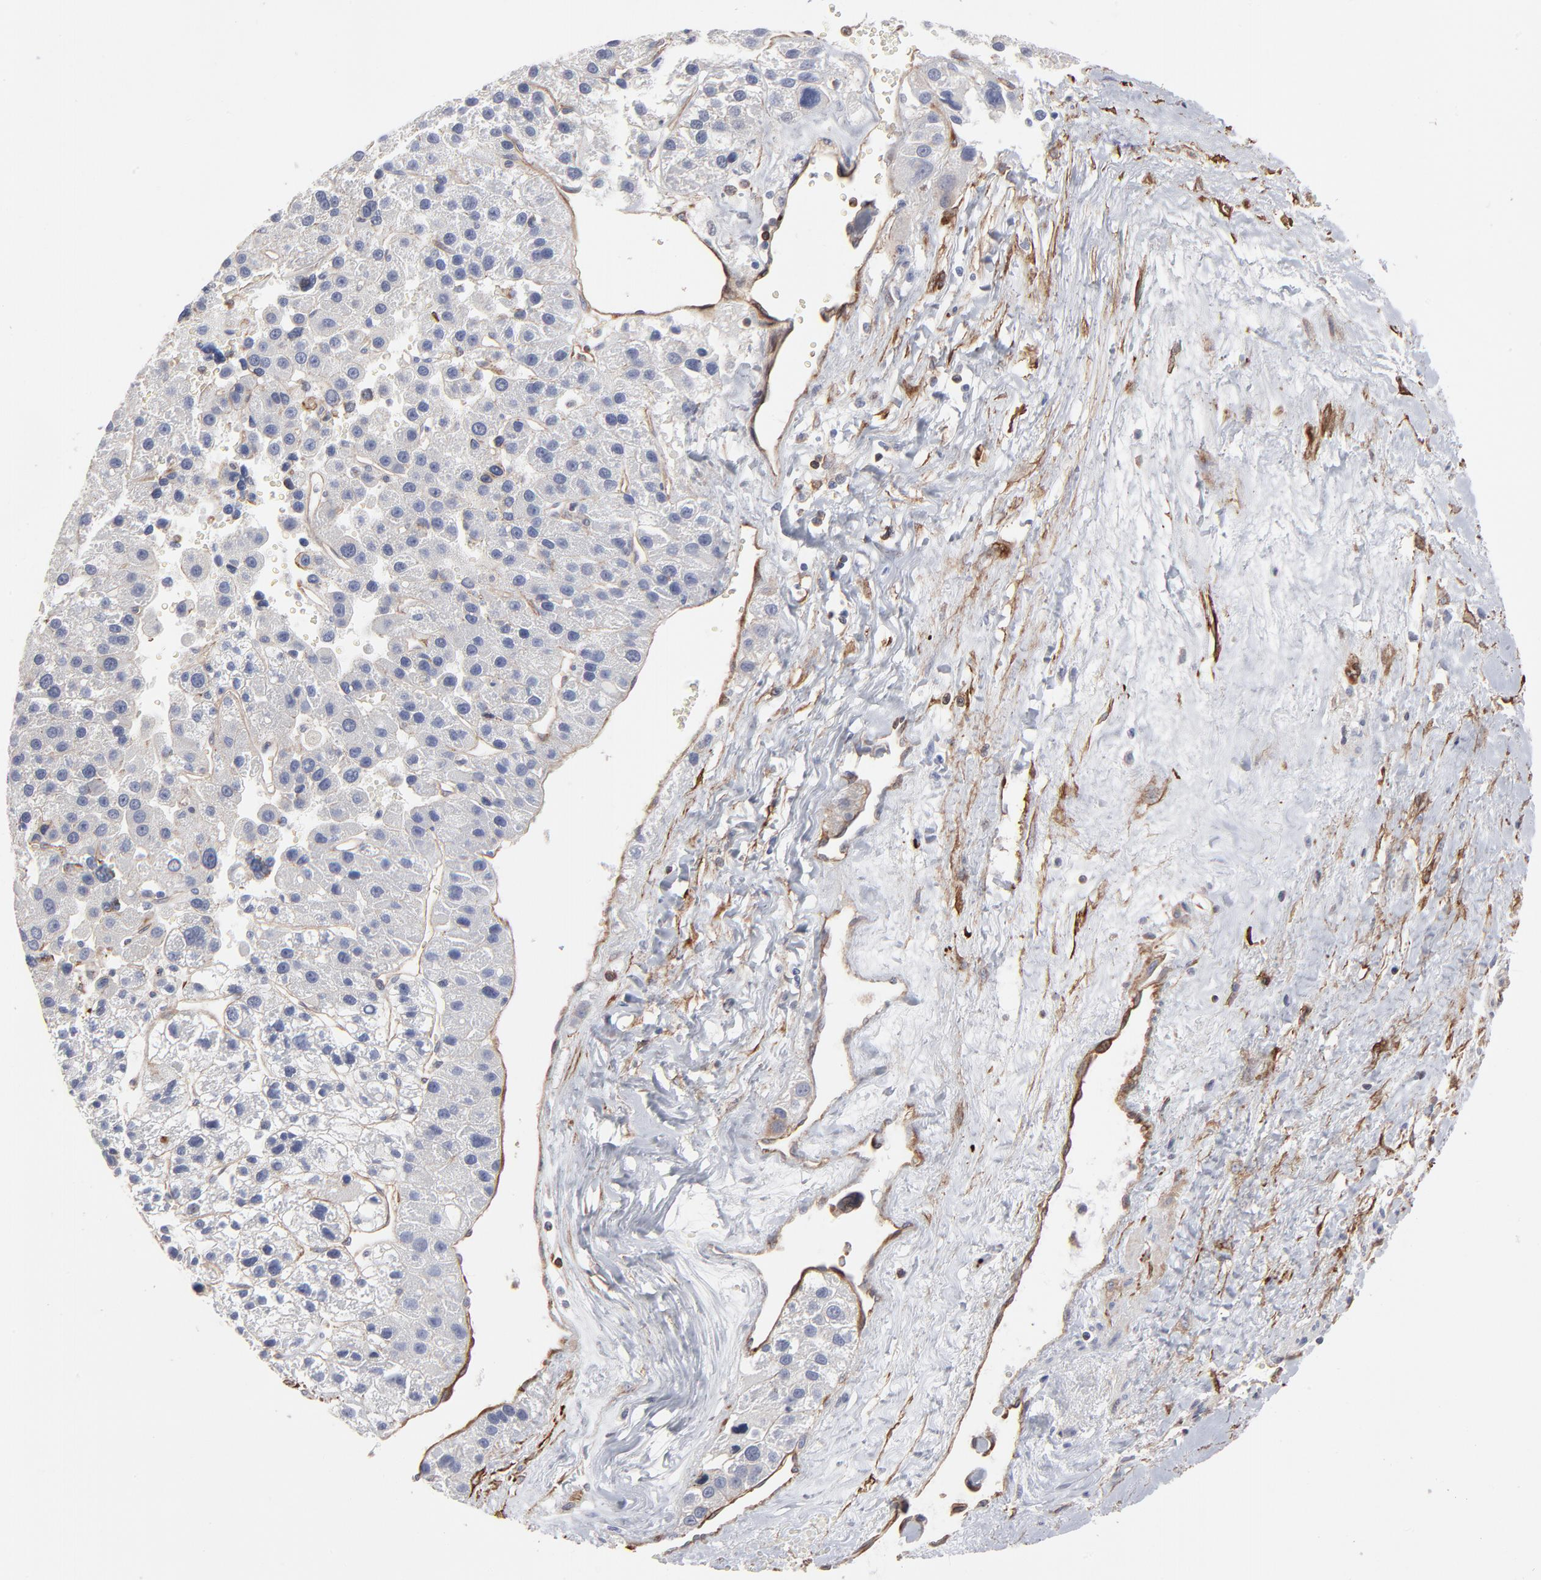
{"staining": {"intensity": "negative", "quantity": "none", "location": "none"}, "tissue": "liver cancer", "cell_type": "Tumor cells", "image_type": "cancer", "snomed": [{"axis": "morphology", "description": "Carcinoma, Hepatocellular, NOS"}, {"axis": "topography", "description": "Liver"}], "caption": "Immunohistochemistry (IHC) of liver cancer (hepatocellular carcinoma) demonstrates no expression in tumor cells.", "gene": "PXN", "patient": {"sex": "female", "age": 85}}